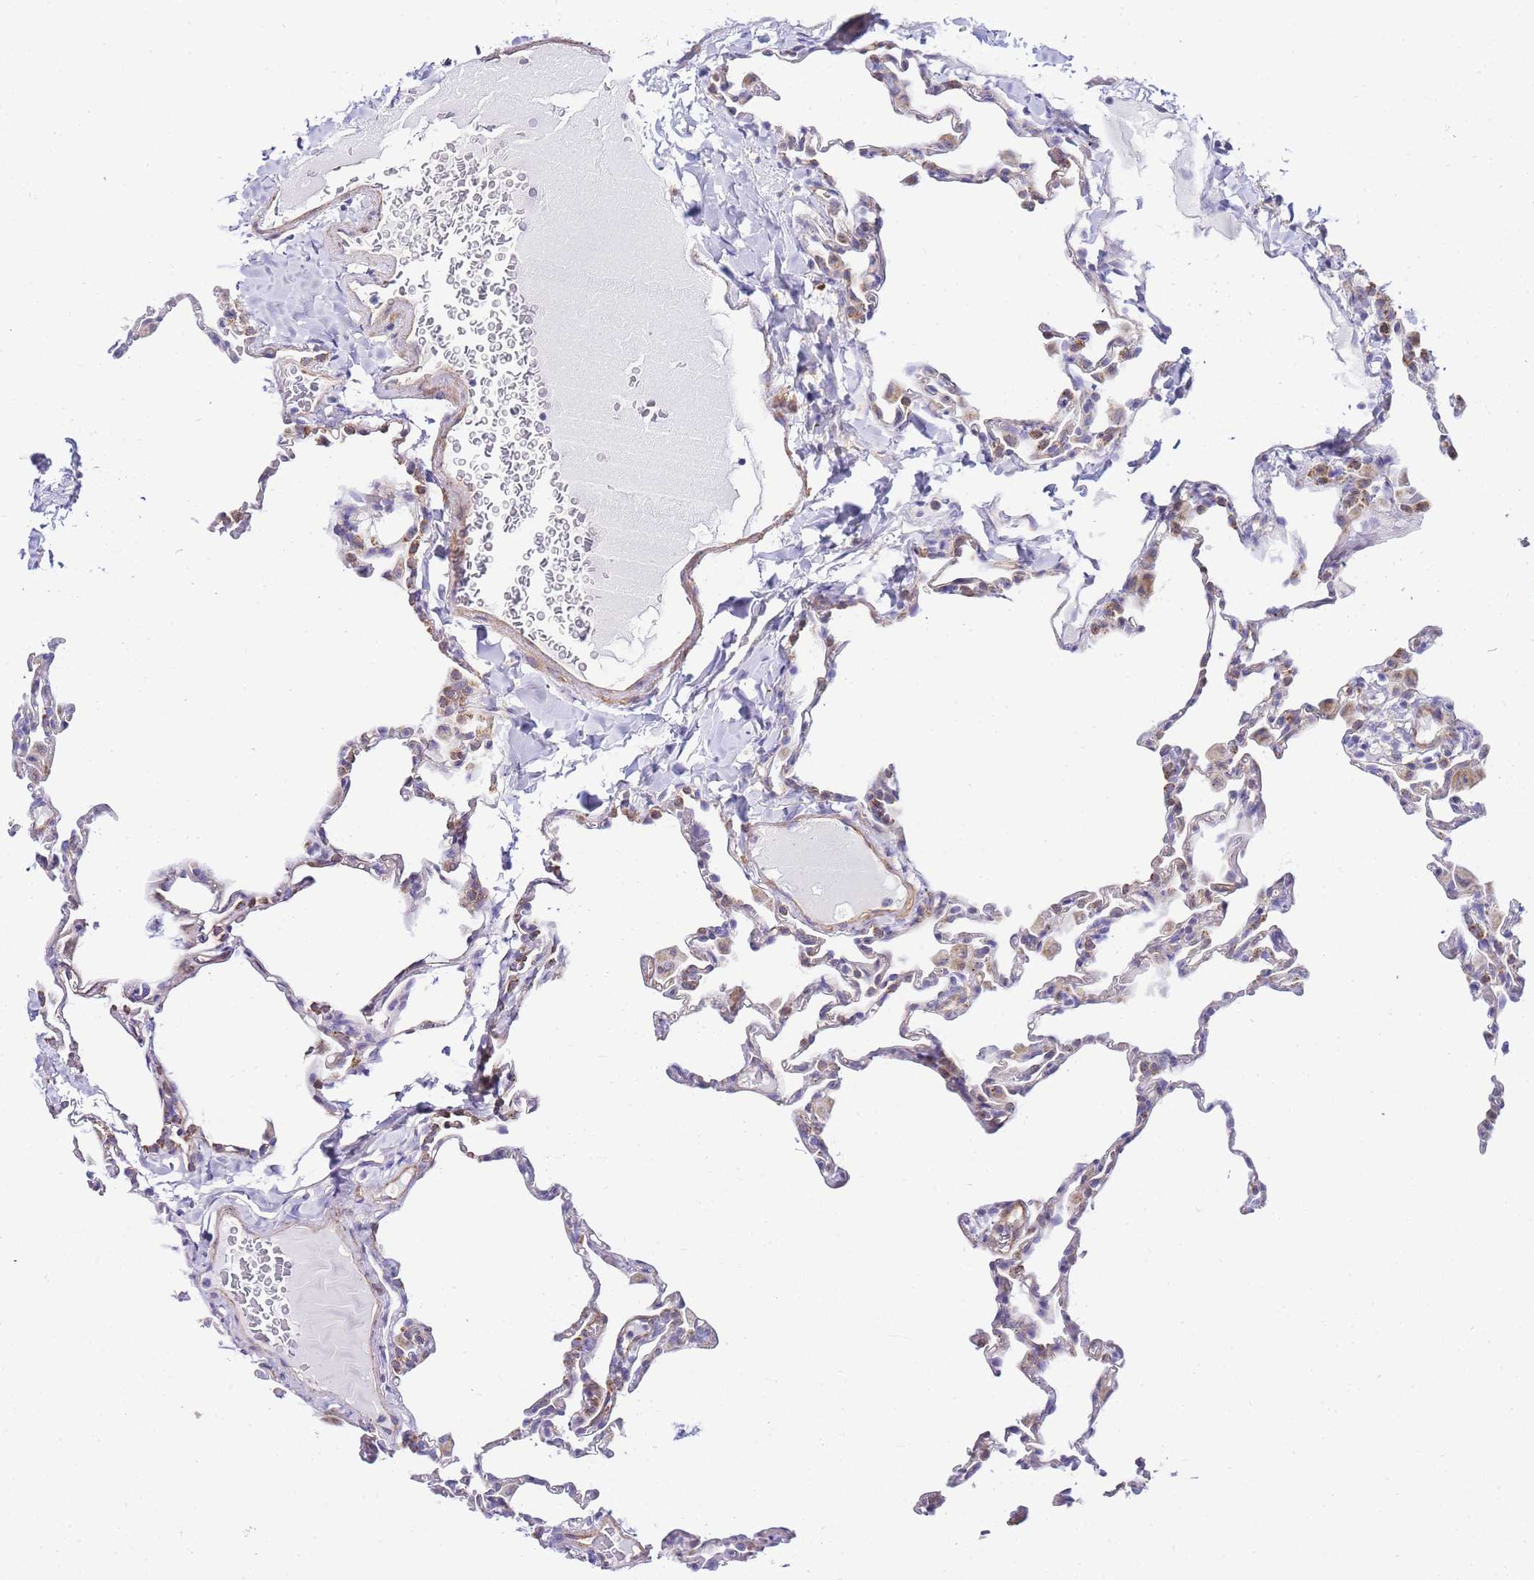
{"staining": {"intensity": "moderate", "quantity": "<25%", "location": "cytoplasmic/membranous"}, "tissue": "lung", "cell_type": "Alveolar cells", "image_type": "normal", "snomed": [{"axis": "morphology", "description": "Normal tissue, NOS"}, {"axis": "topography", "description": "Lung"}], "caption": "Protein analysis of unremarkable lung reveals moderate cytoplasmic/membranous staining in about <25% of alveolar cells.", "gene": "PDCD7", "patient": {"sex": "male", "age": 20}}